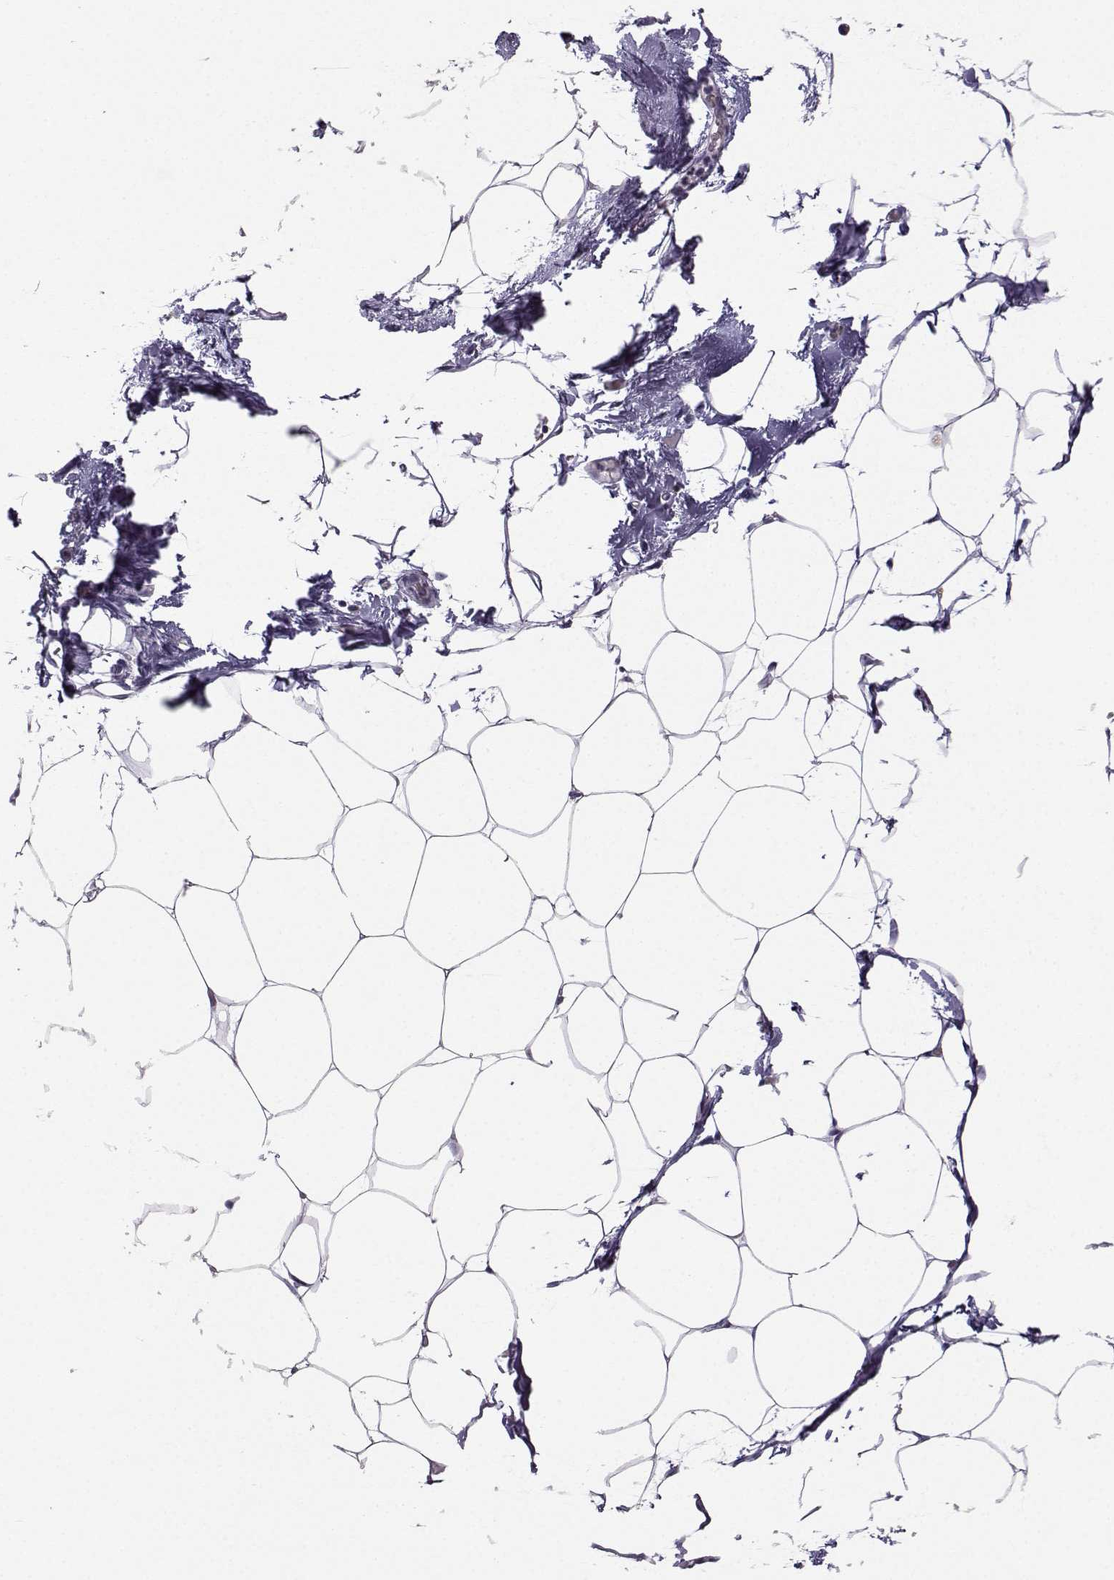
{"staining": {"intensity": "negative", "quantity": "none", "location": "none"}, "tissue": "adipose tissue", "cell_type": "Adipocytes", "image_type": "normal", "snomed": [{"axis": "morphology", "description": "Normal tissue, NOS"}, {"axis": "topography", "description": "Adipose tissue"}], "caption": "IHC of benign human adipose tissue displays no staining in adipocytes.", "gene": "FCAMR", "patient": {"sex": "male", "age": 57}}